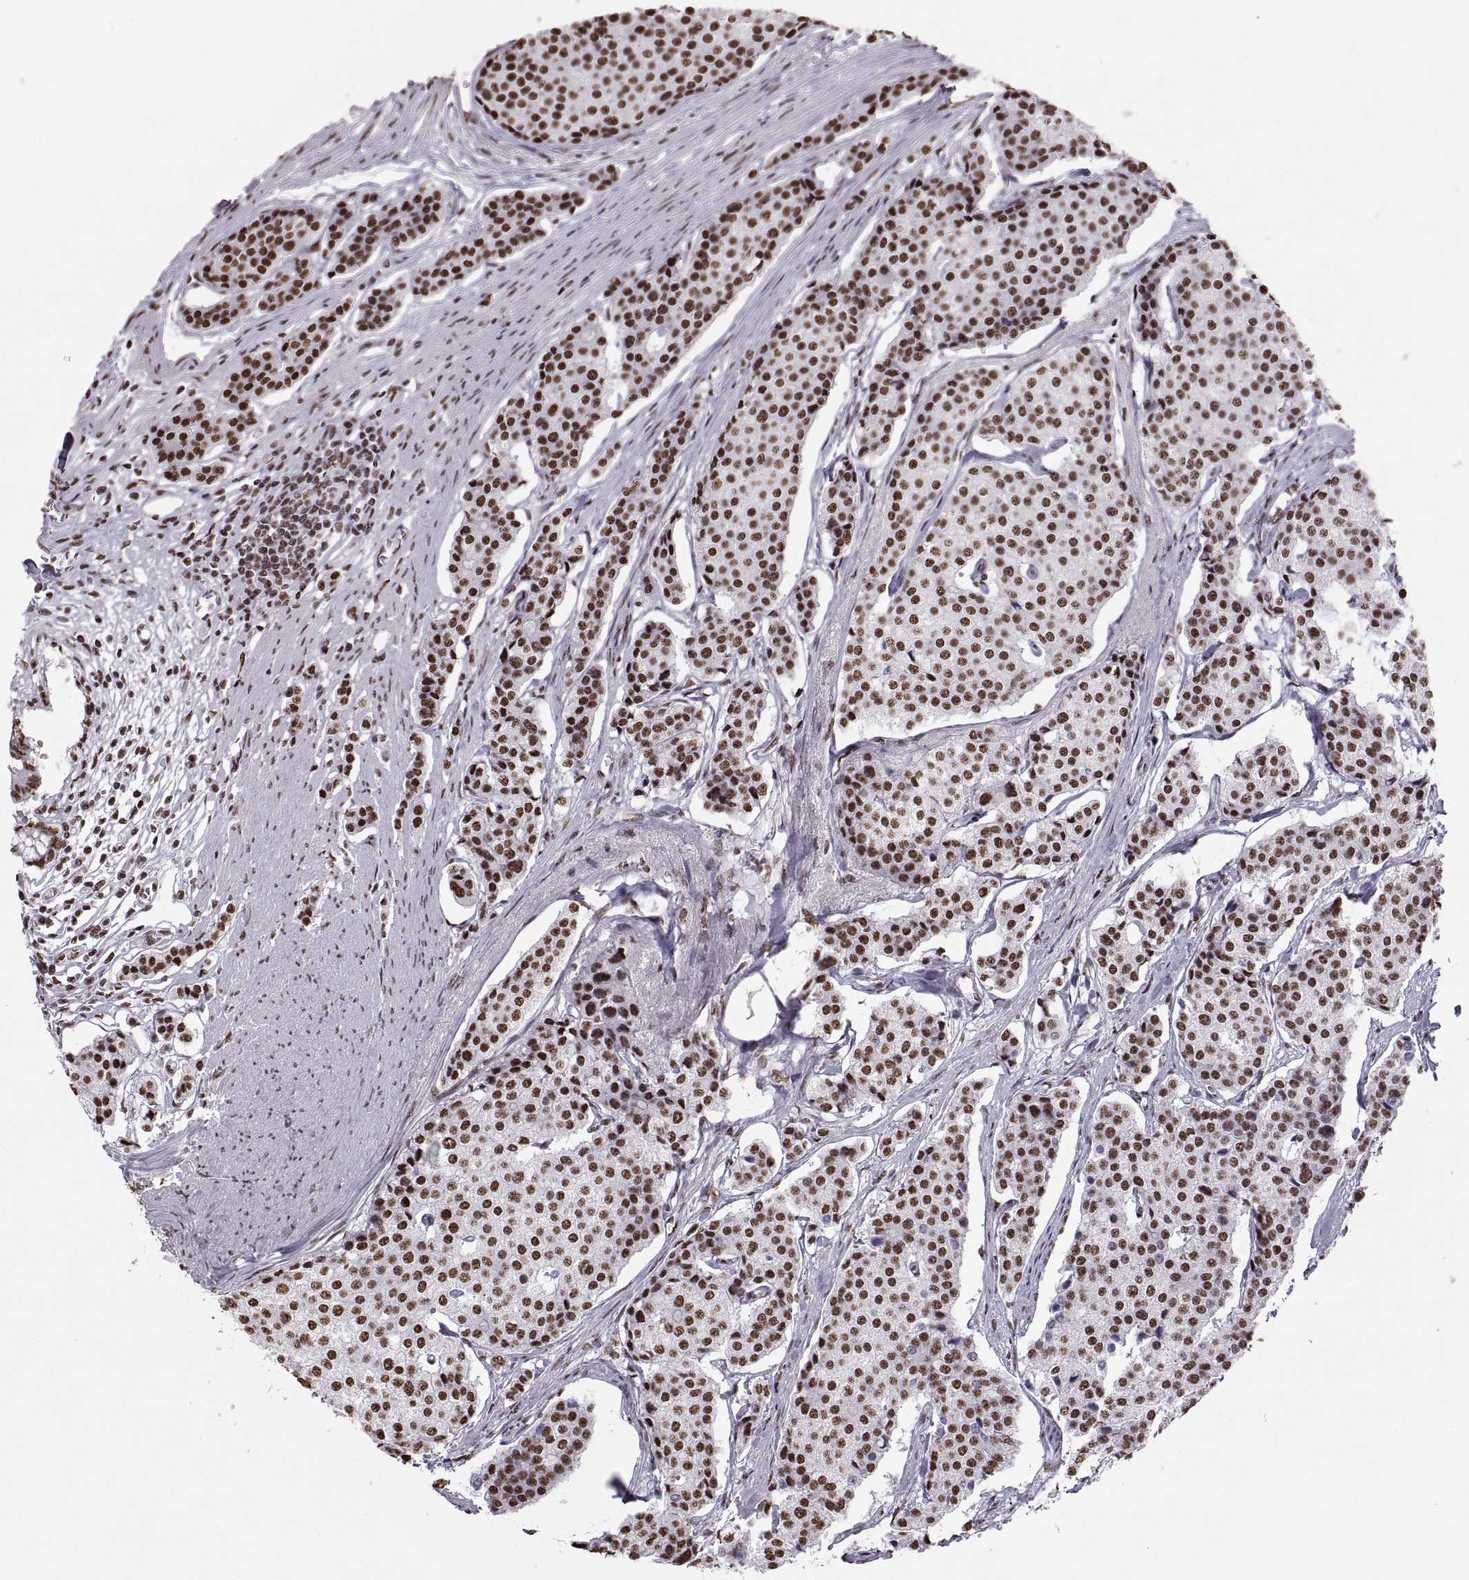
{"staining": {"intensity": "strong", "quantity": "25%-75%", "location": "nuclear"}, "tissue": "carcinoid", "cell_type": "Tumor cells", "image_type": "cancer", "snomed": [{"axis": "morphology", "description": "Carcinoid, malignant, NOS"}, {"axis": "topography", "description": "Small intestine"}], "caption": "An image of human carcinoid (malignant) stained for a protein demonstrates strong nuclear brown staining in tumor cells.", "gene": "SNAI1", "patient": {"sex": "female", "age": 65}}